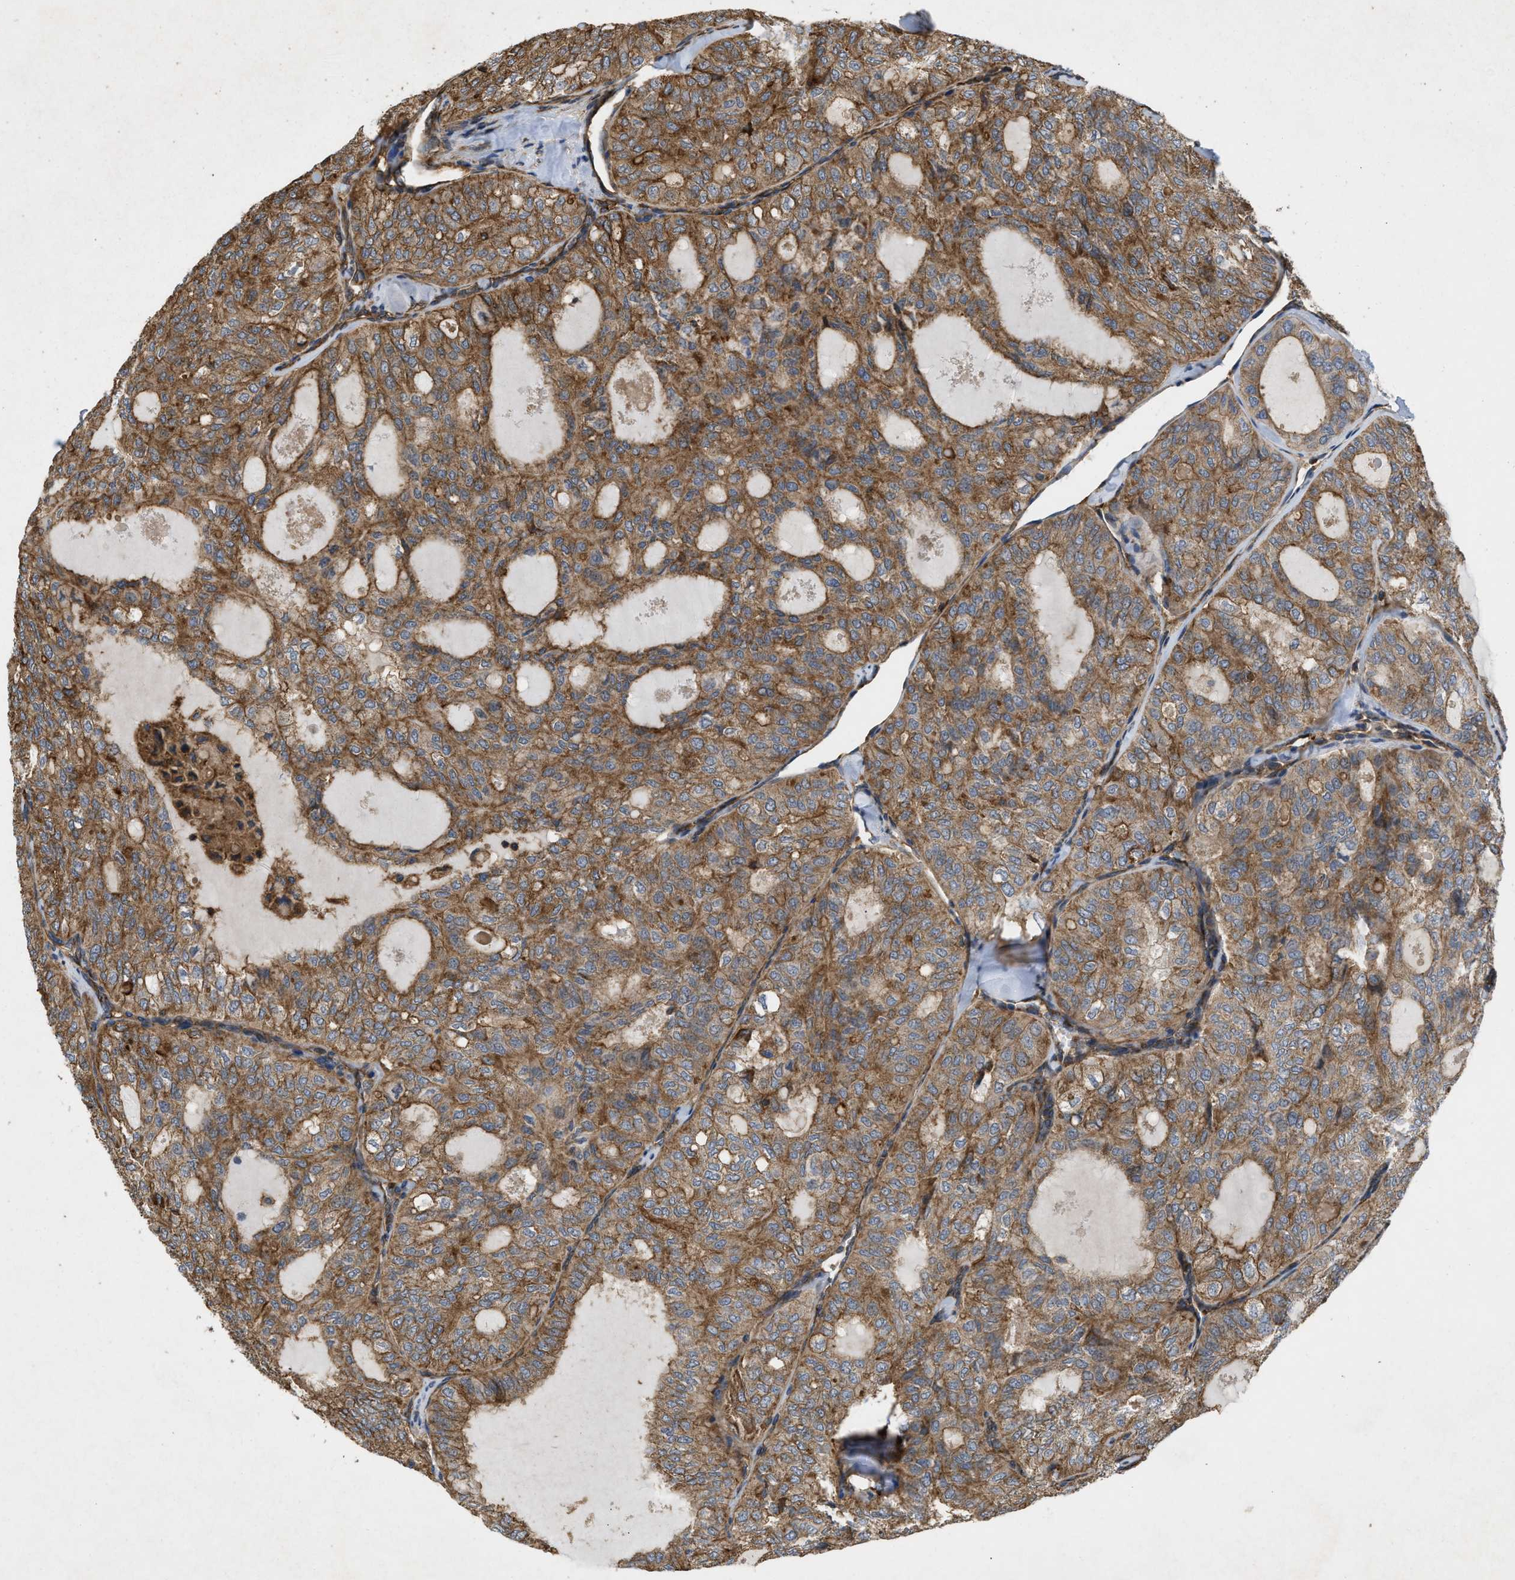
{"staining": {"intensity": "moderate", "quantity": ">75%", "location": "cytoplasmic/membranous"}, "tissue": "thyroid cancer", "cell_type": "Tumor cells", "image_type": "cancer", "snomed": [{"axis": "morphology", "description": "Follicular adenoma carcinoma, NOS"}, {"axis": "topography", "description": "Thyroid gland"}], "caption": "Tumor cells show moderate cytoplasmic/membranous staining in about >75% of cells in thyroid follicular adenoma carcinoma.", "gene": "GNB4", "patient": {"sex": "male", "age": 75}}